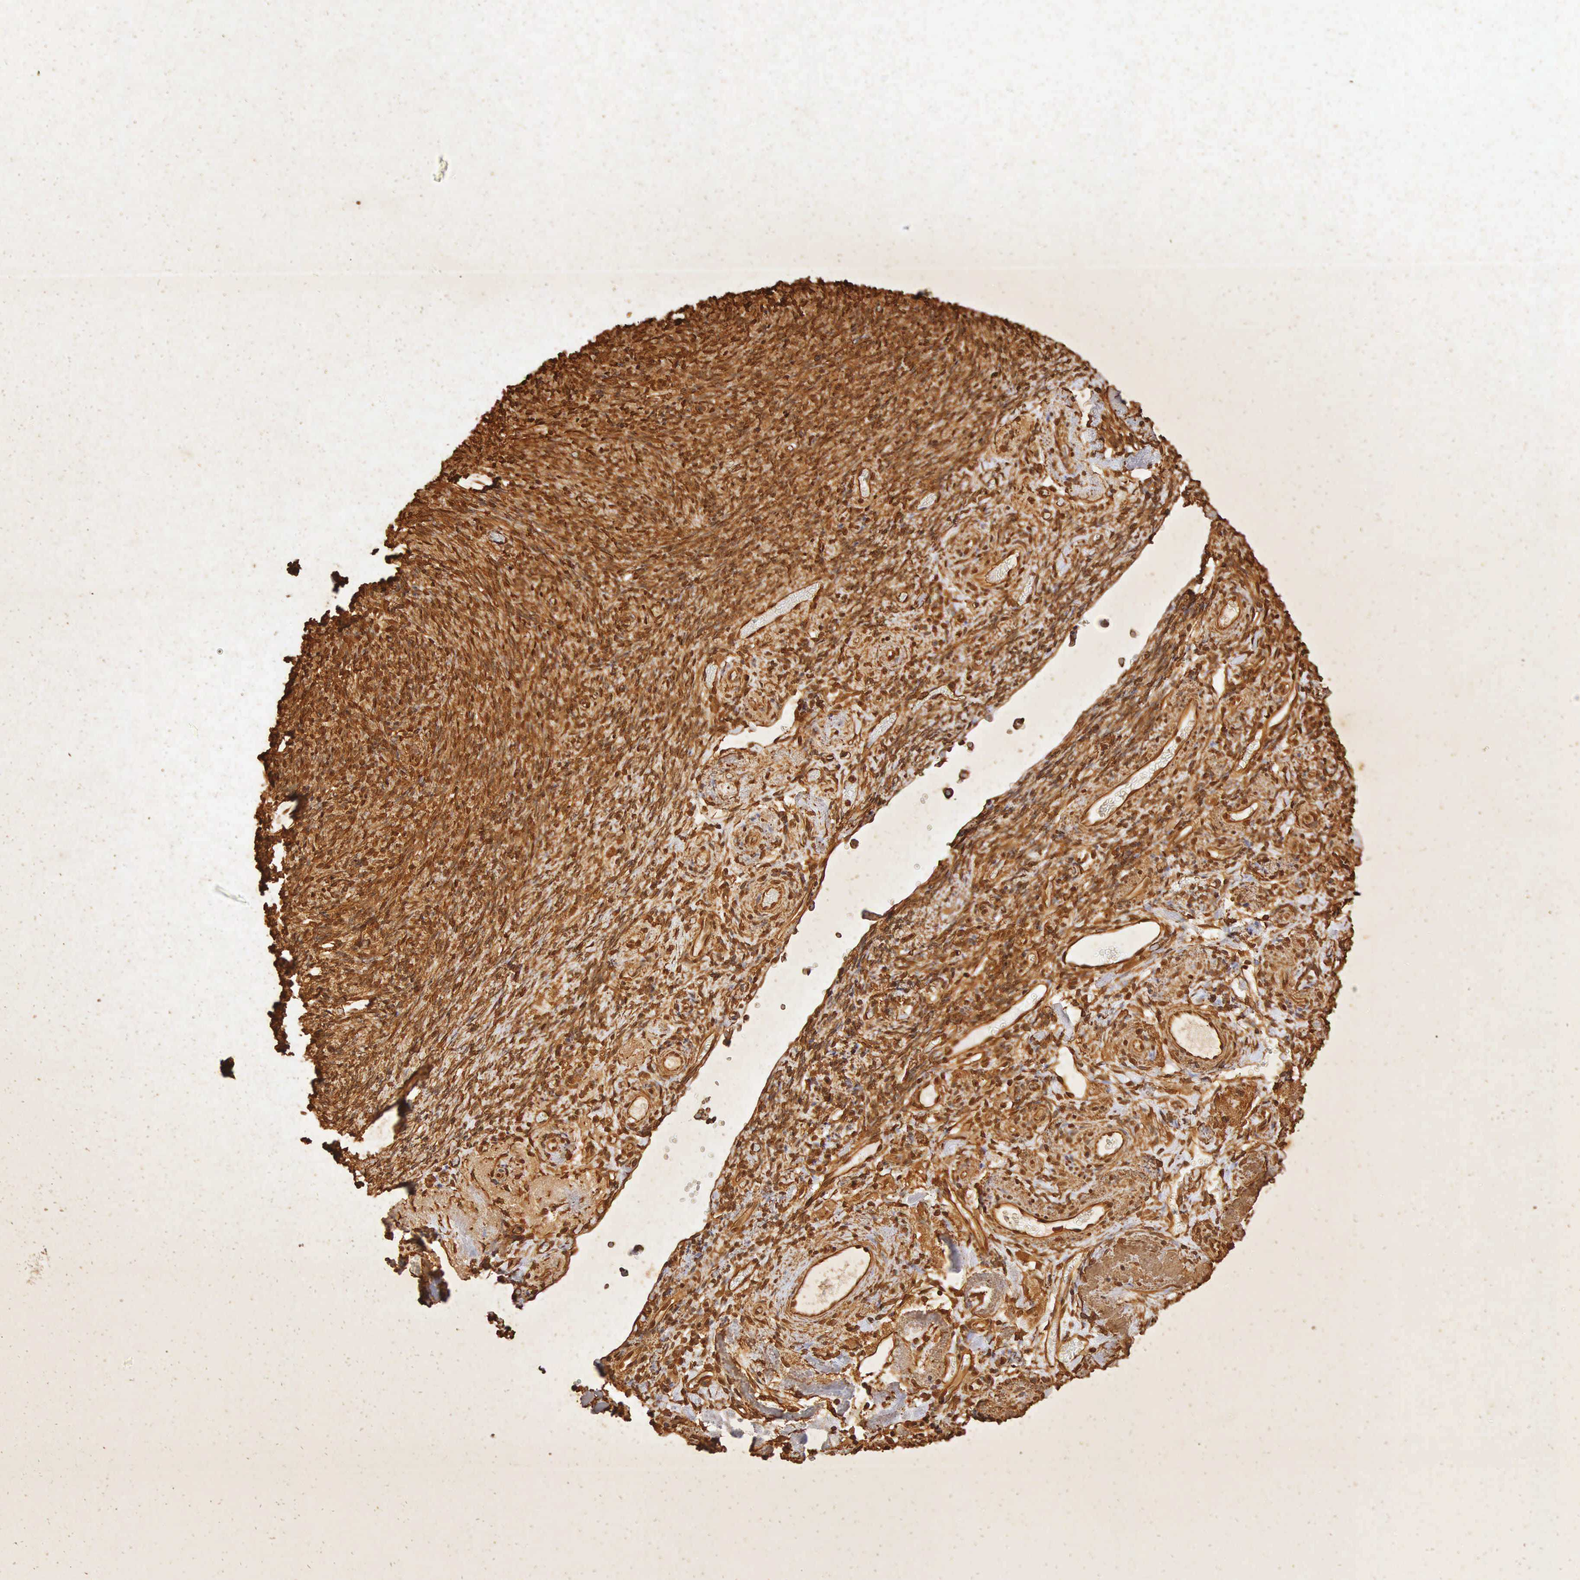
{"staining": {"intensity": "strong", "quantity": ">75%", "location": "nuclear"}, "tissue": "ovary", "cell_type": "Ovarian stroma cells", "image_type": "normal", "snomed": [{"axis": "morphology", "description": "Normal tissue, NOS"}, {"axis": "topography", "description": "Ovary"}], "caption": "DAB (3,3'-diaminobenzidine) immunohistochemical staining of benign human ovary displays strong nuclear protein expression in approximately >75% of ovarian stroma cells. (DAB (3,3'-diaminobenzidine) IHC with brightfield microscopy, high magnification).", "gene": "VIM", "patient": {"sex": "female", "age": 78}}